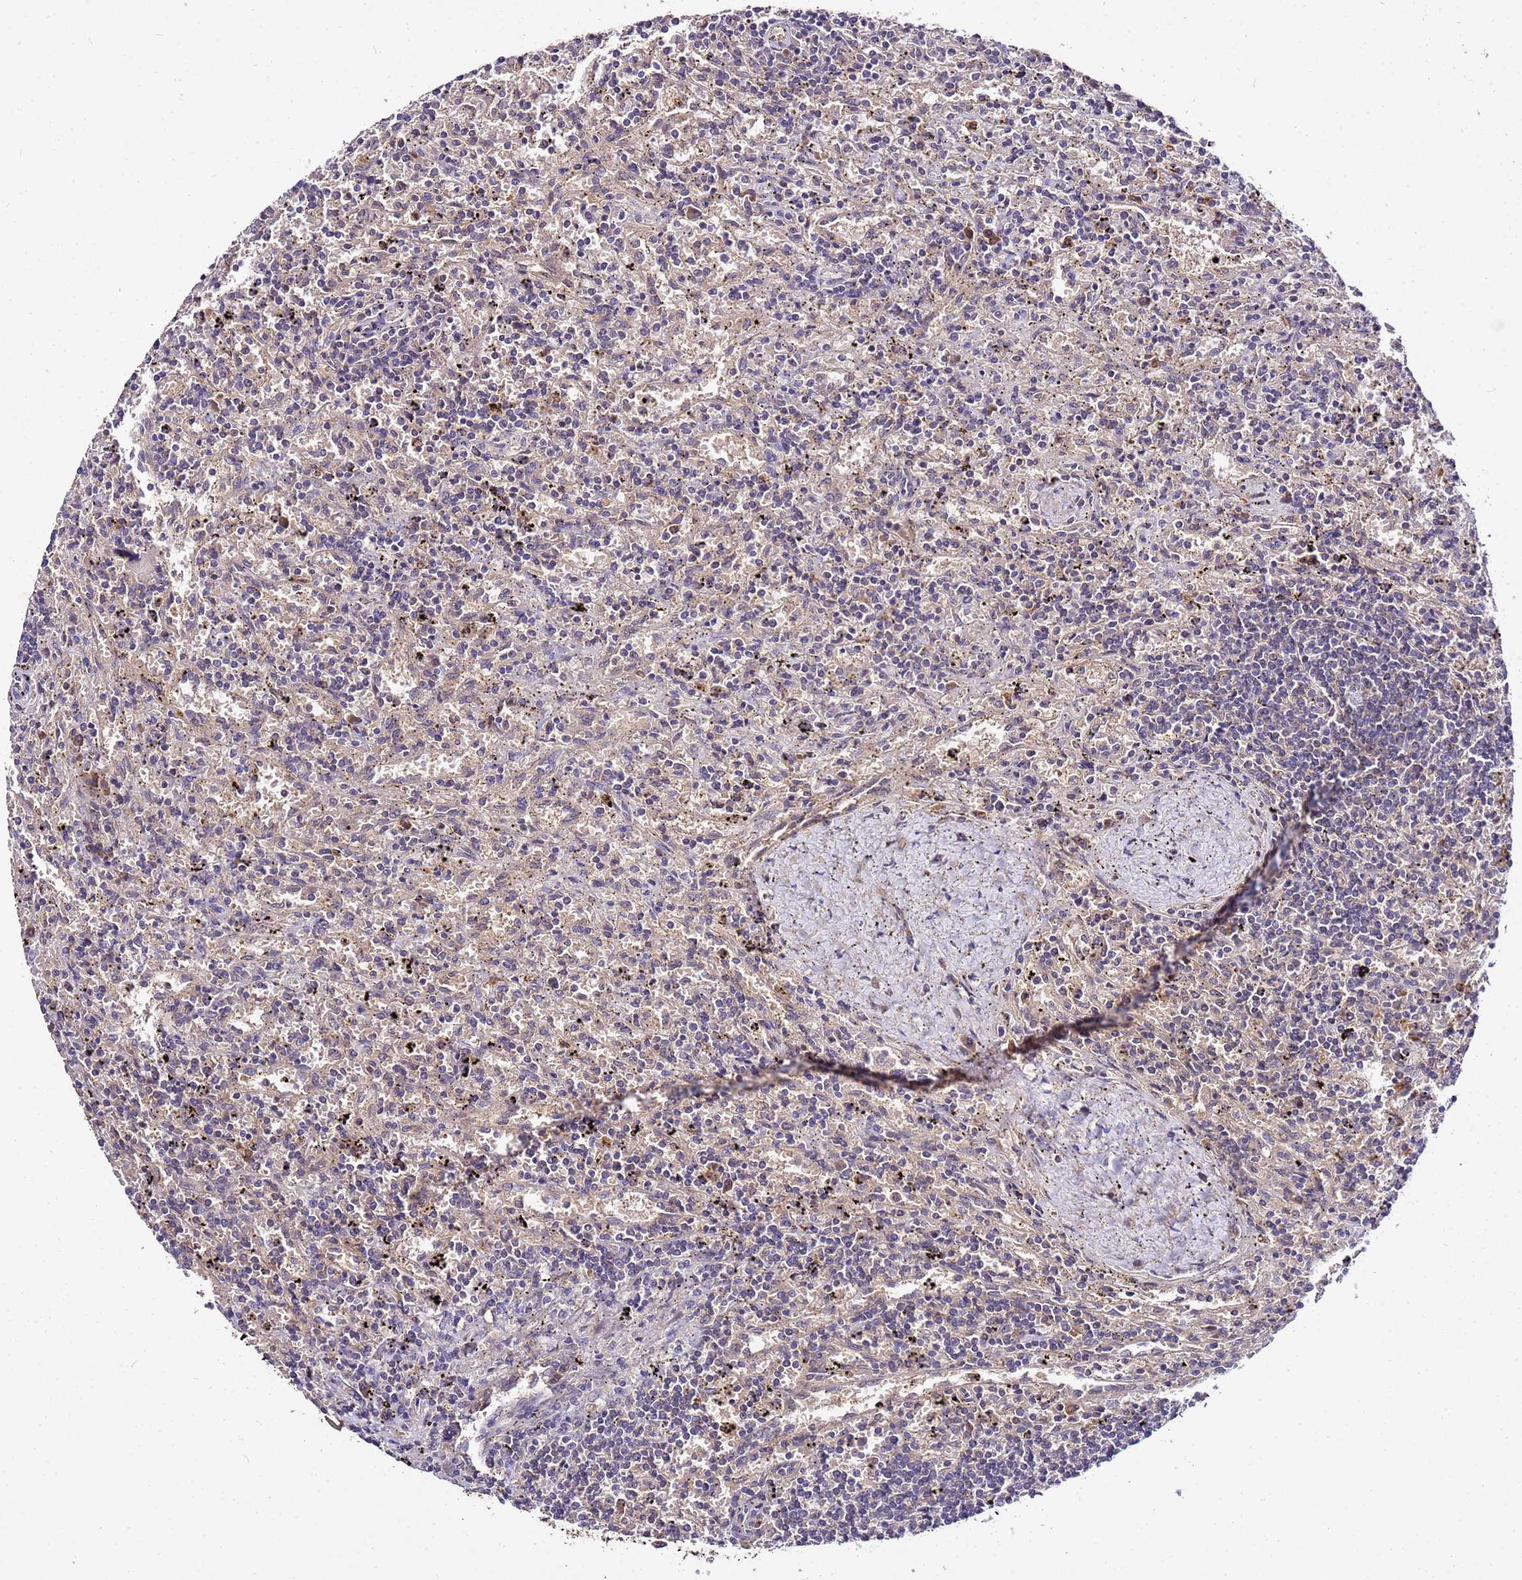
{"staining": {"intensity": "negative", "quantity": "none", "location": "none"}, "tissue": "lymphoma", "cell_type": "Tumor cells", "image_type": "cancer", "snomed": [{"axis": "morphology", "description": "Malignant lymphoma, non-Hodgkin's type, Low grade"}, {"axis": "topography", "description": "Spleen"}], "caption": "Immunohistochemistry (IHC) of human lymphoma demonstrates no positivity in tumor cells.", "gene": "GSPT2", "patient": {"sex": "male", "age": 76}}